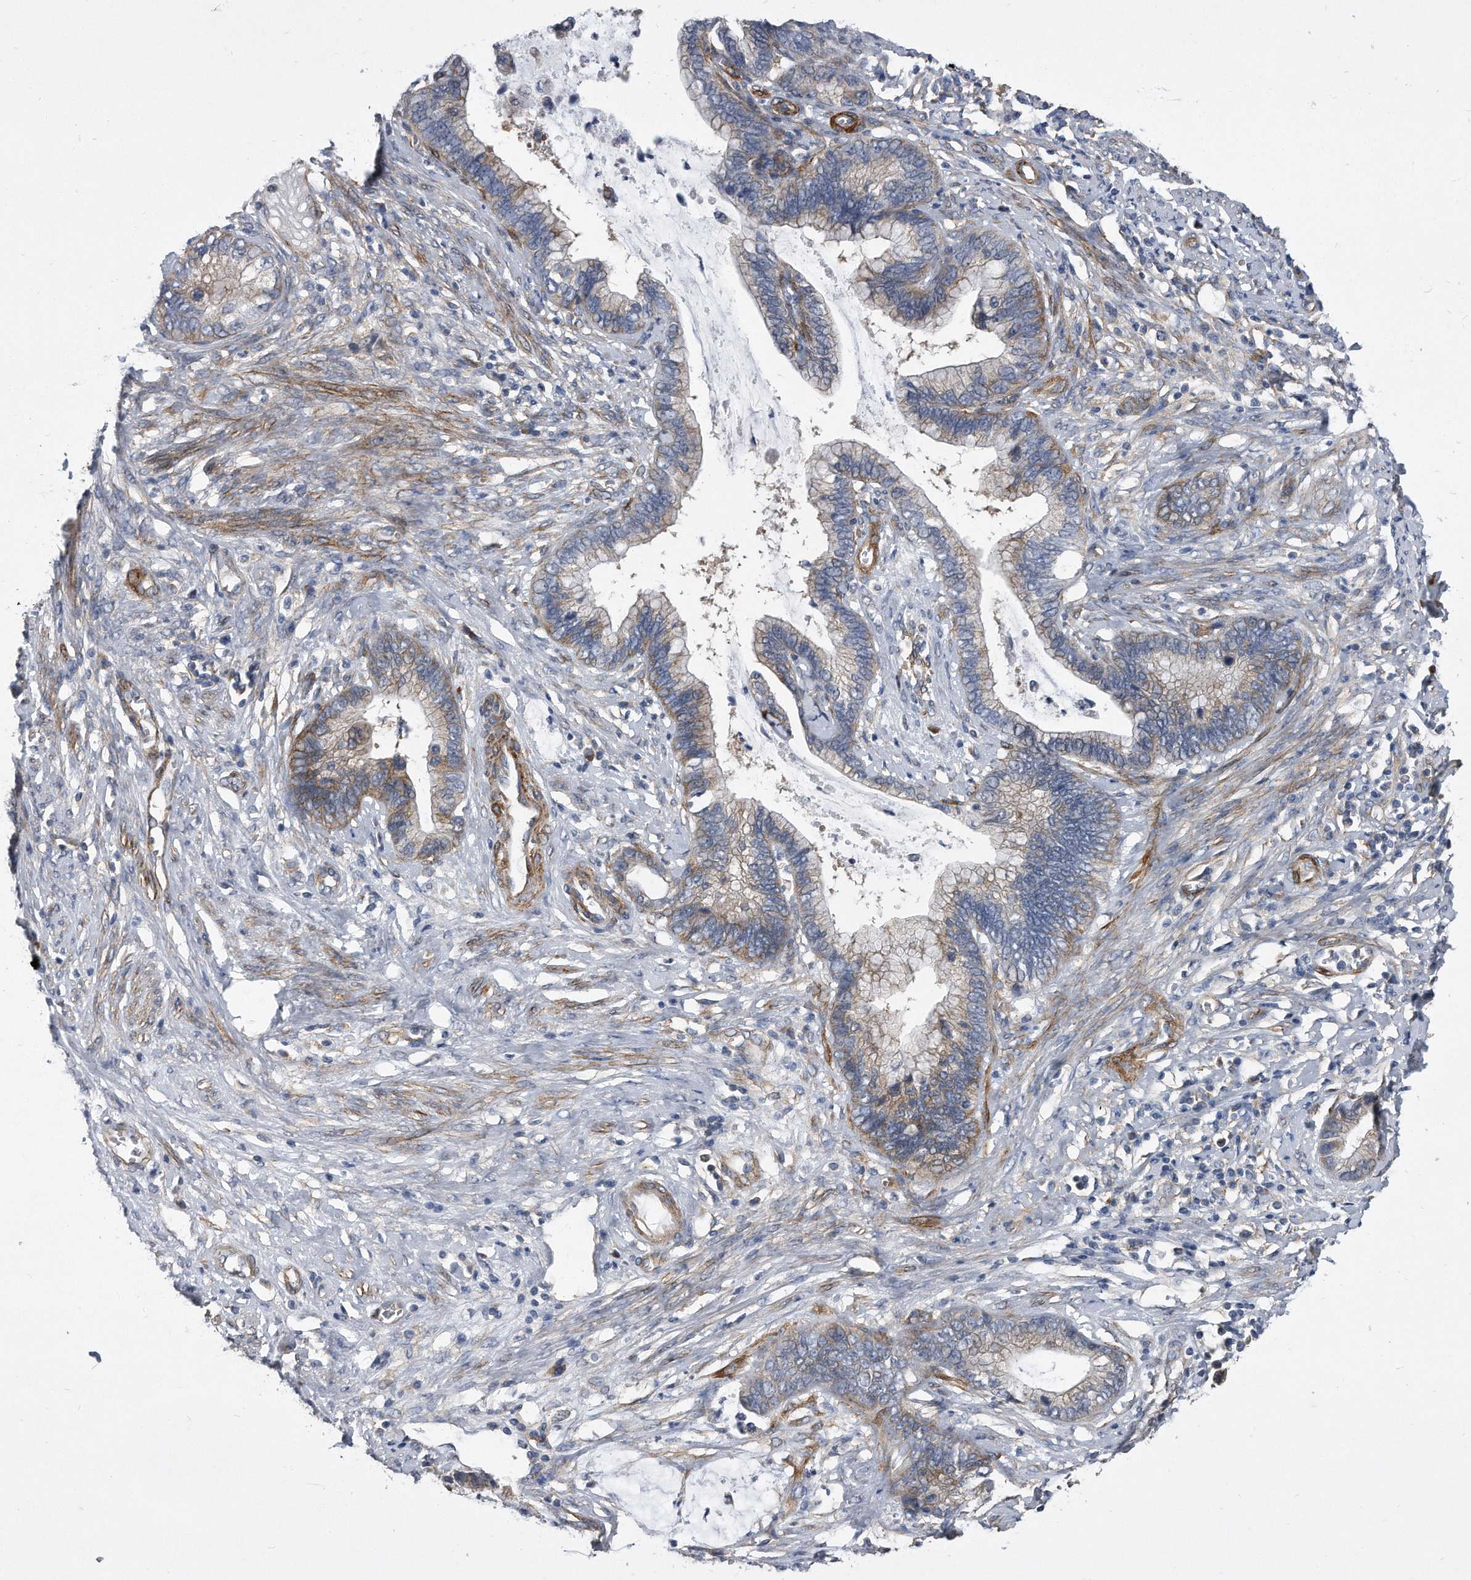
{"staining": {"intensity": "moderate", "quantity": "25%-75%", "location": "cytoplasmic/membranous"}, "tissue": "cervical cancer", "cell_type": "Tumor cells", "image_type": "cancer", "snomed": [{"axis": "morphology", "description": "Adenocarcinoma, NOS"}, {"axis": "topography", "description": "Cervix"}], "caption": "Cervical cancer (adenocarcinoma) tissue exhibits moderate cytoplasmic/membranous staining in about 25%-75% of tumor cells (Brightfield microscopy of DAB IHC at high magnification).", "gene": "EIF2B4", "patient": {"sex": "female", "age": 44}}